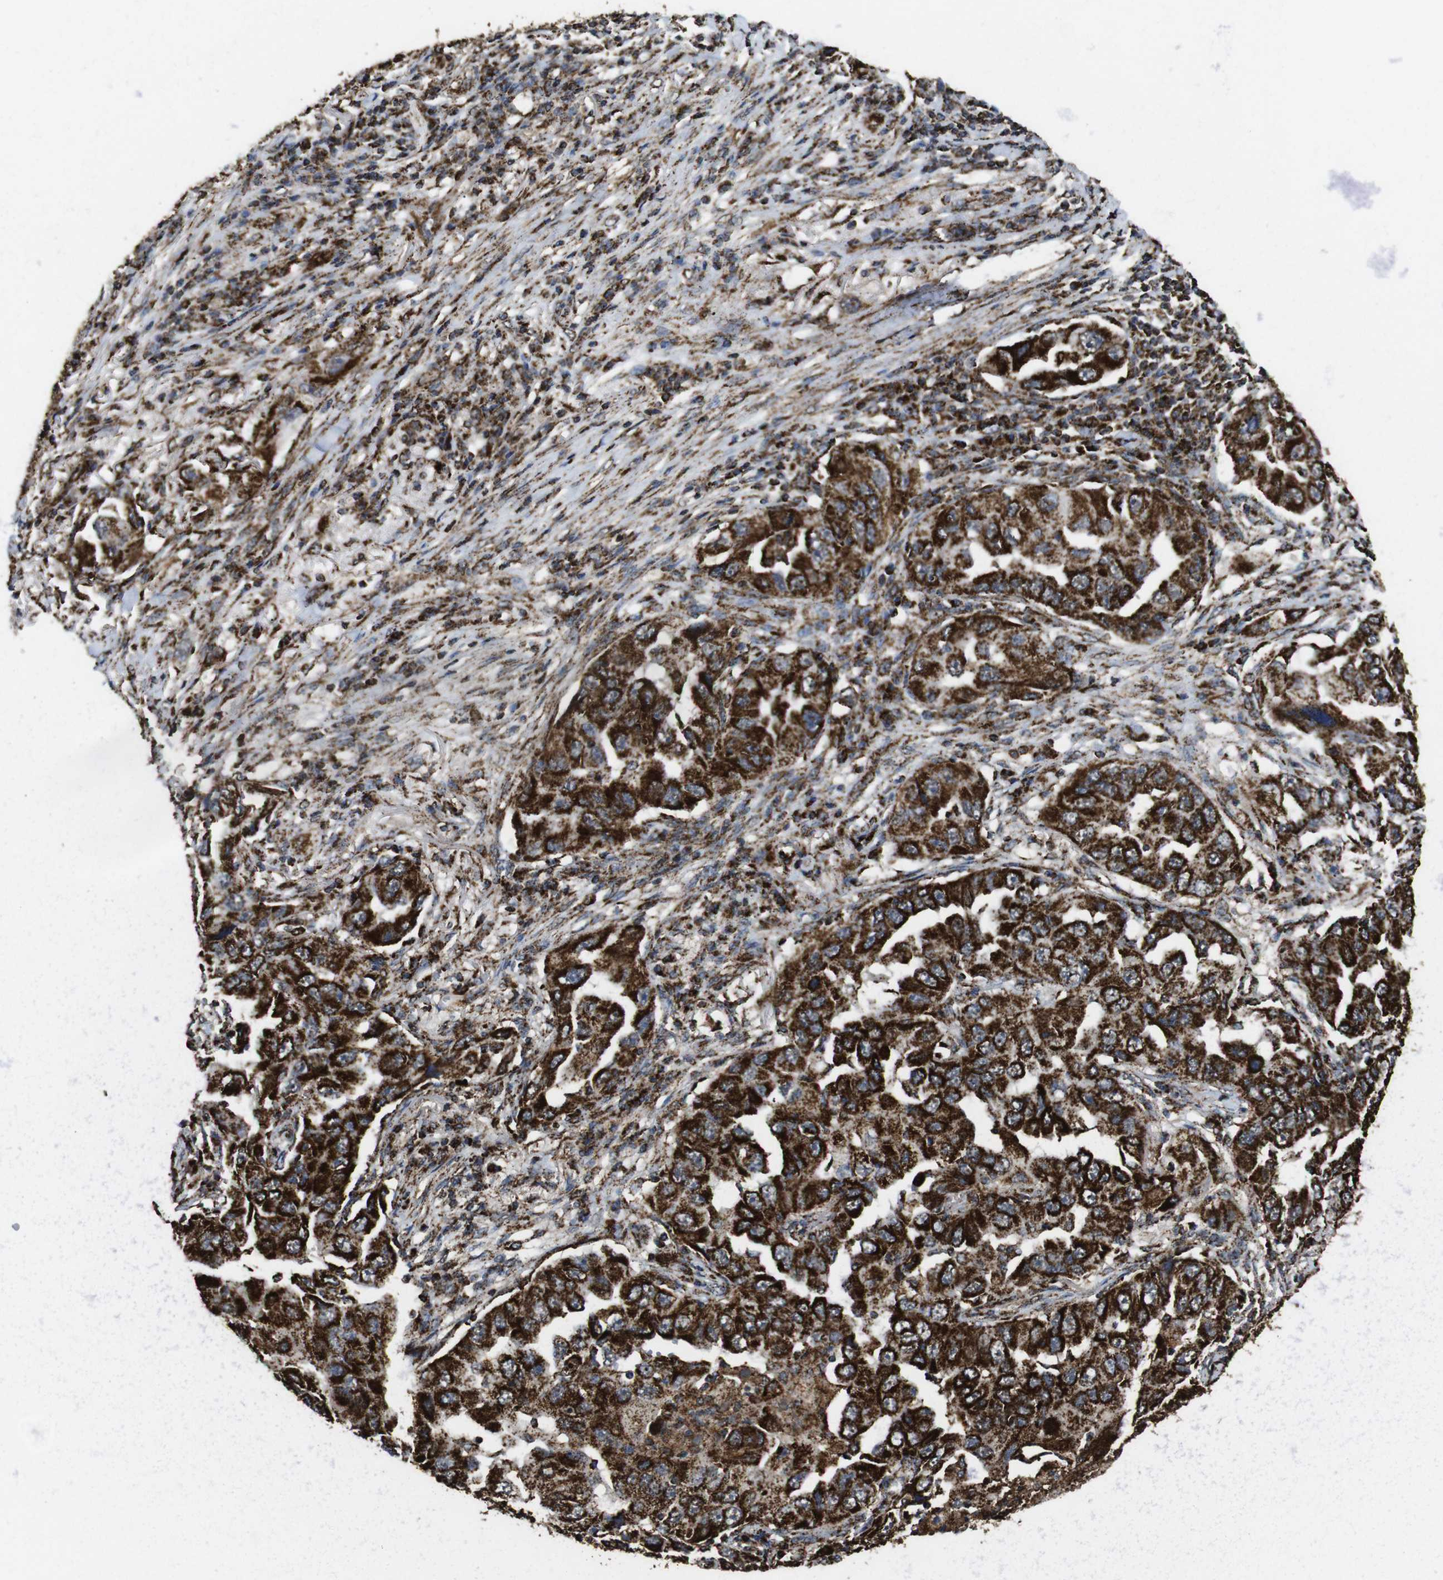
{"staining": {"intensity": "strong", "quantity": ">75%", "location": "cytoplasmic/membranous"}, "tissue": "lung cancer", "cell_type": "Tumor cells", "image_type": "cancer", "snomed": [{"axis": "morphology", "description": "Adenocarcinoma, NOS"}, {"axis": "topography", "description": "Lung"}], "caption": "Immunohistochemistry (IHC) image of lung cancer stained for a protein (brown), which displays high levels of strong cytoplasmic/membranous staining in approximately >75% of tumor cells.", "gene": "ATP5F1A", "patient": {"sex": "female", "age": 65}}